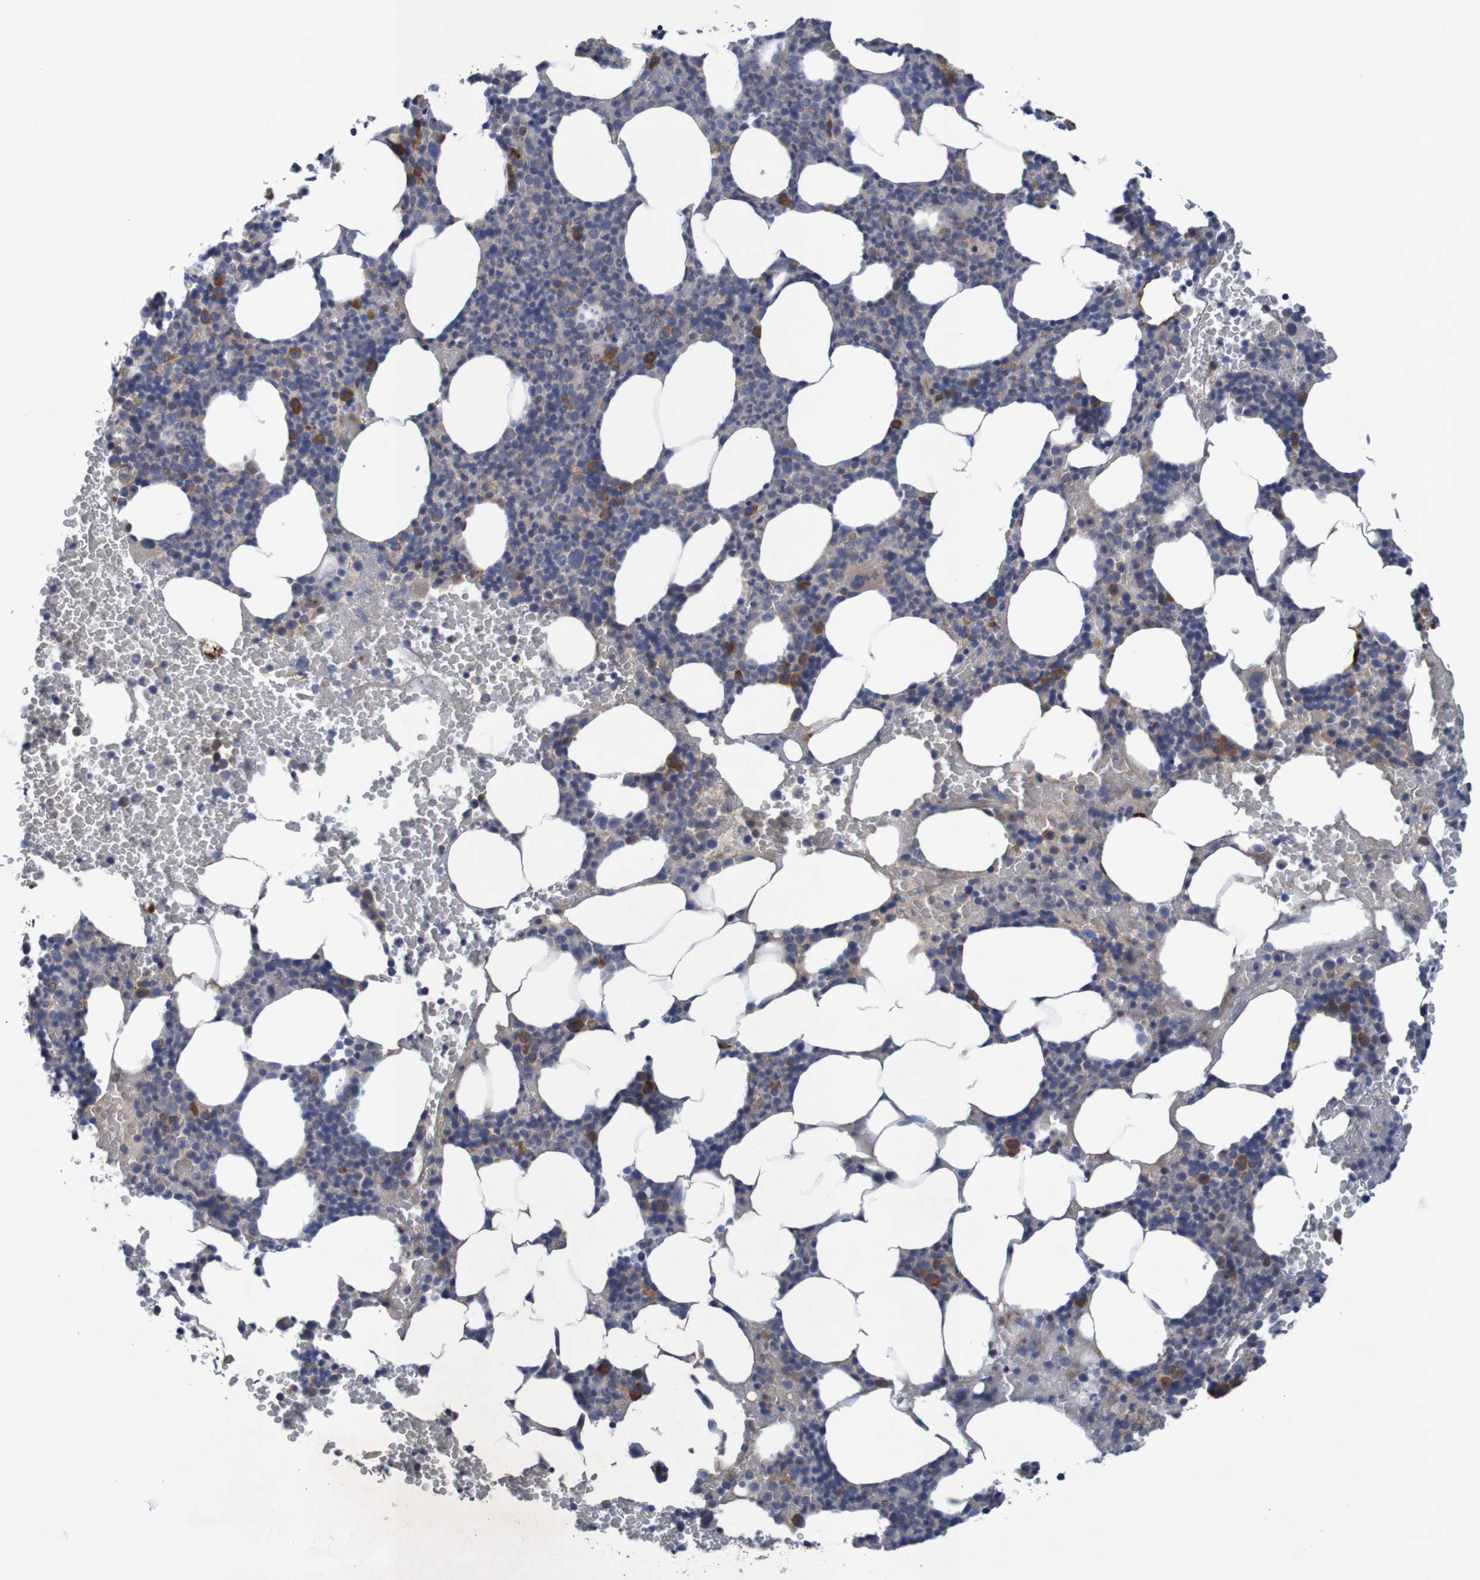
{"staining": {"intensity": "strong", "quantity": "<25%", "location": "cytoplasmic/membranous"}, "tissue": "bone marrow", "cell_type": "Hematopoietic cells", "image_type": "normal", "snomed": [{"axis": "morphology", "description": "Normal tissue, NOS"}, {"axis": "morphology", "description": "Inflammation, NOS"}, {"axis": "topography", "description": "Bone marrow"}], "caption": "Protein analysis of unremarkable bone marrow demonstrates strong cytoplasmic/membranous positivity in about <25% of hematopoietic cells.", "gene": "ANGPT4", "patient": {"sex": "female", "age": 70}}